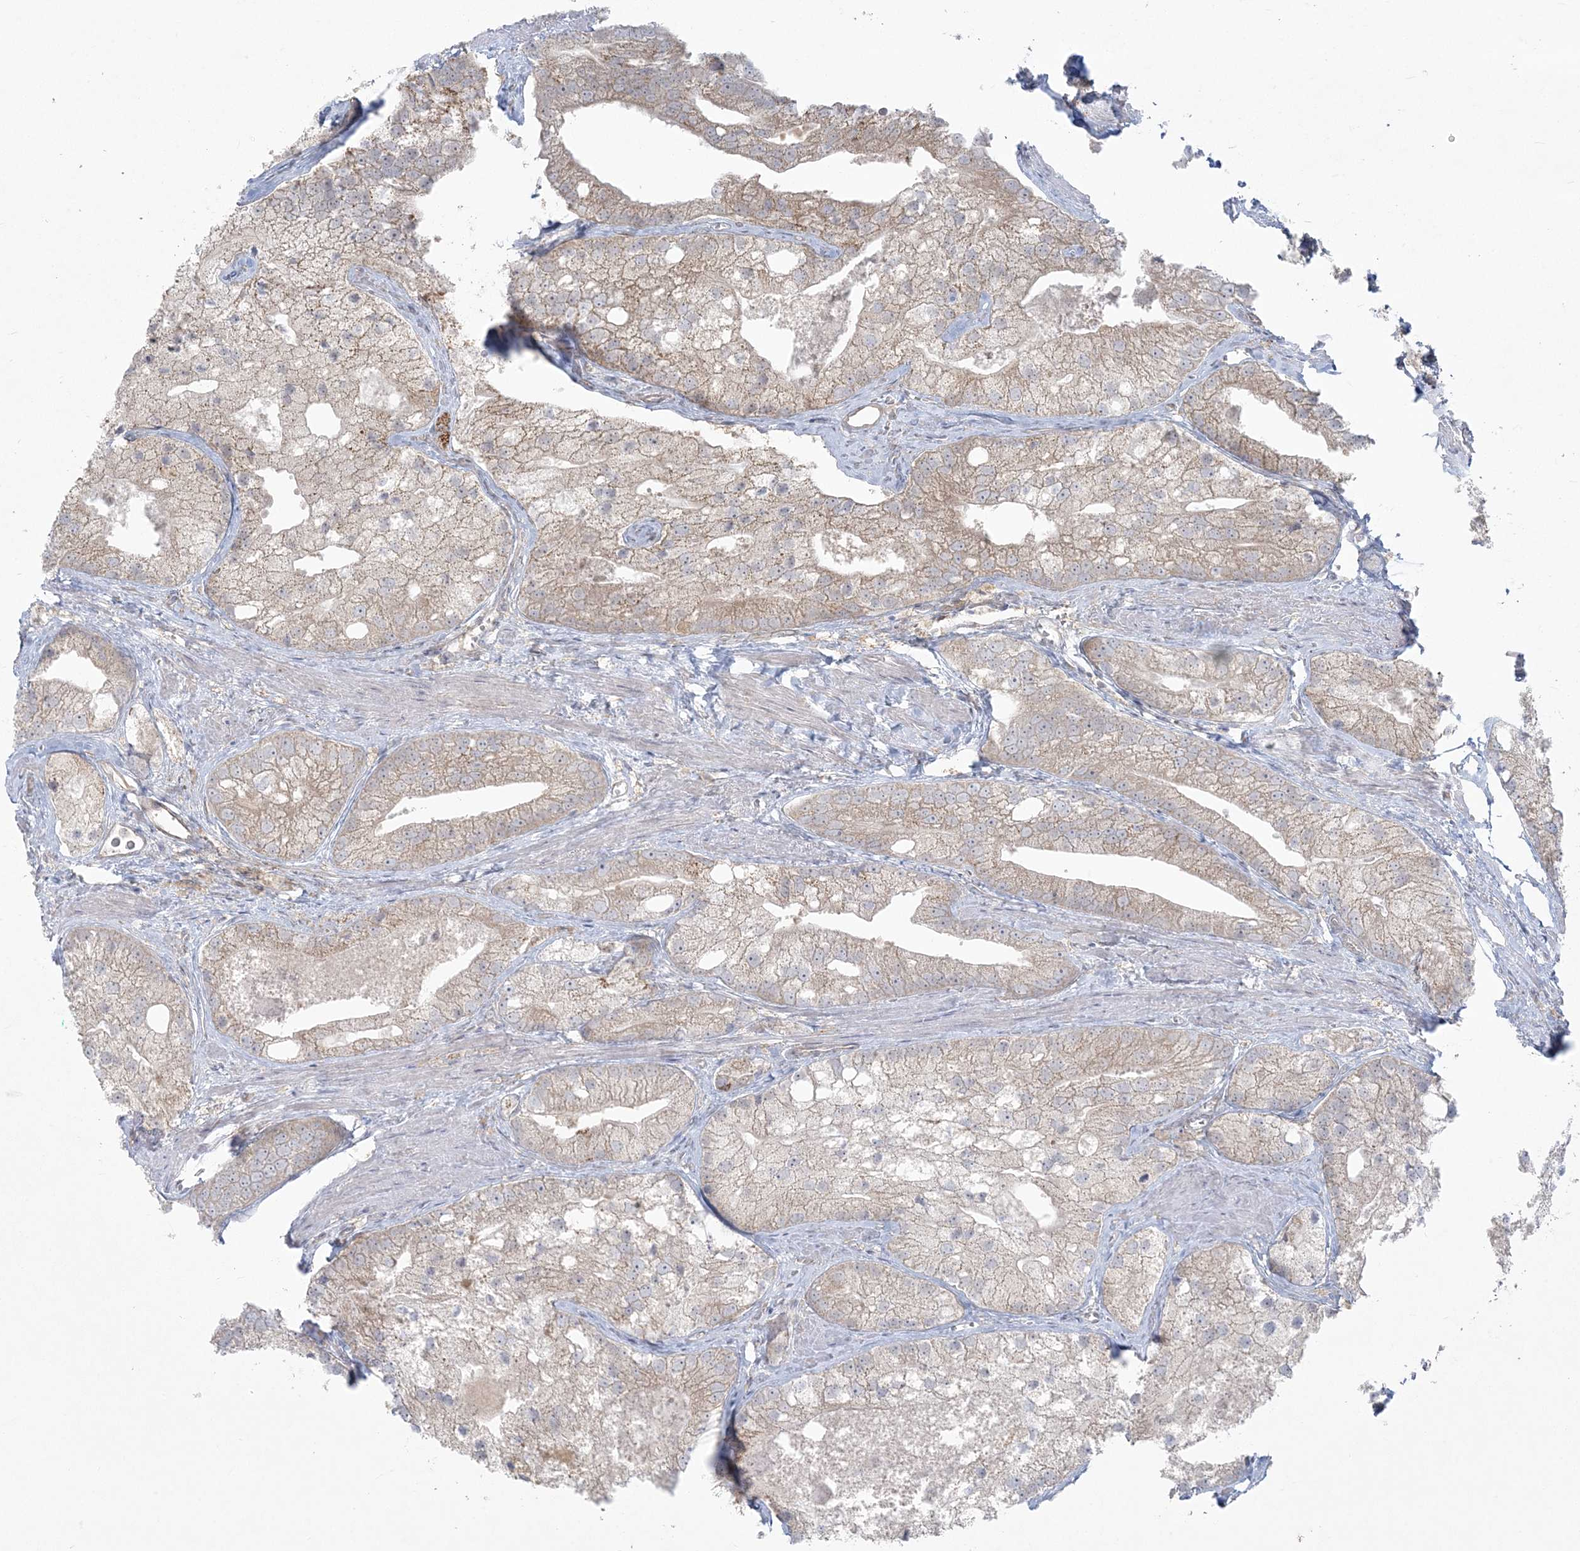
{"staining": {"intensity": "weak", "quantity": "25%-75%", "location": "cytoplasmic/membranous"}, "tissue": "prostate cancer", "cell_type": "Tumor cells", "image_type": "cancer", "snomed": [{"axis": "morphology", "description": "Adenocarcinoma, Low grade"}, {"axis": "topography", "description": "Prostate"}], "caption": "Weak cytoplasmic/membranous expression is appreciated in approximately 25%-75% of tumor cells in prostate cancer.", "gene": "ZC3H6", "patient": {"sex": "male", "age": 69}}